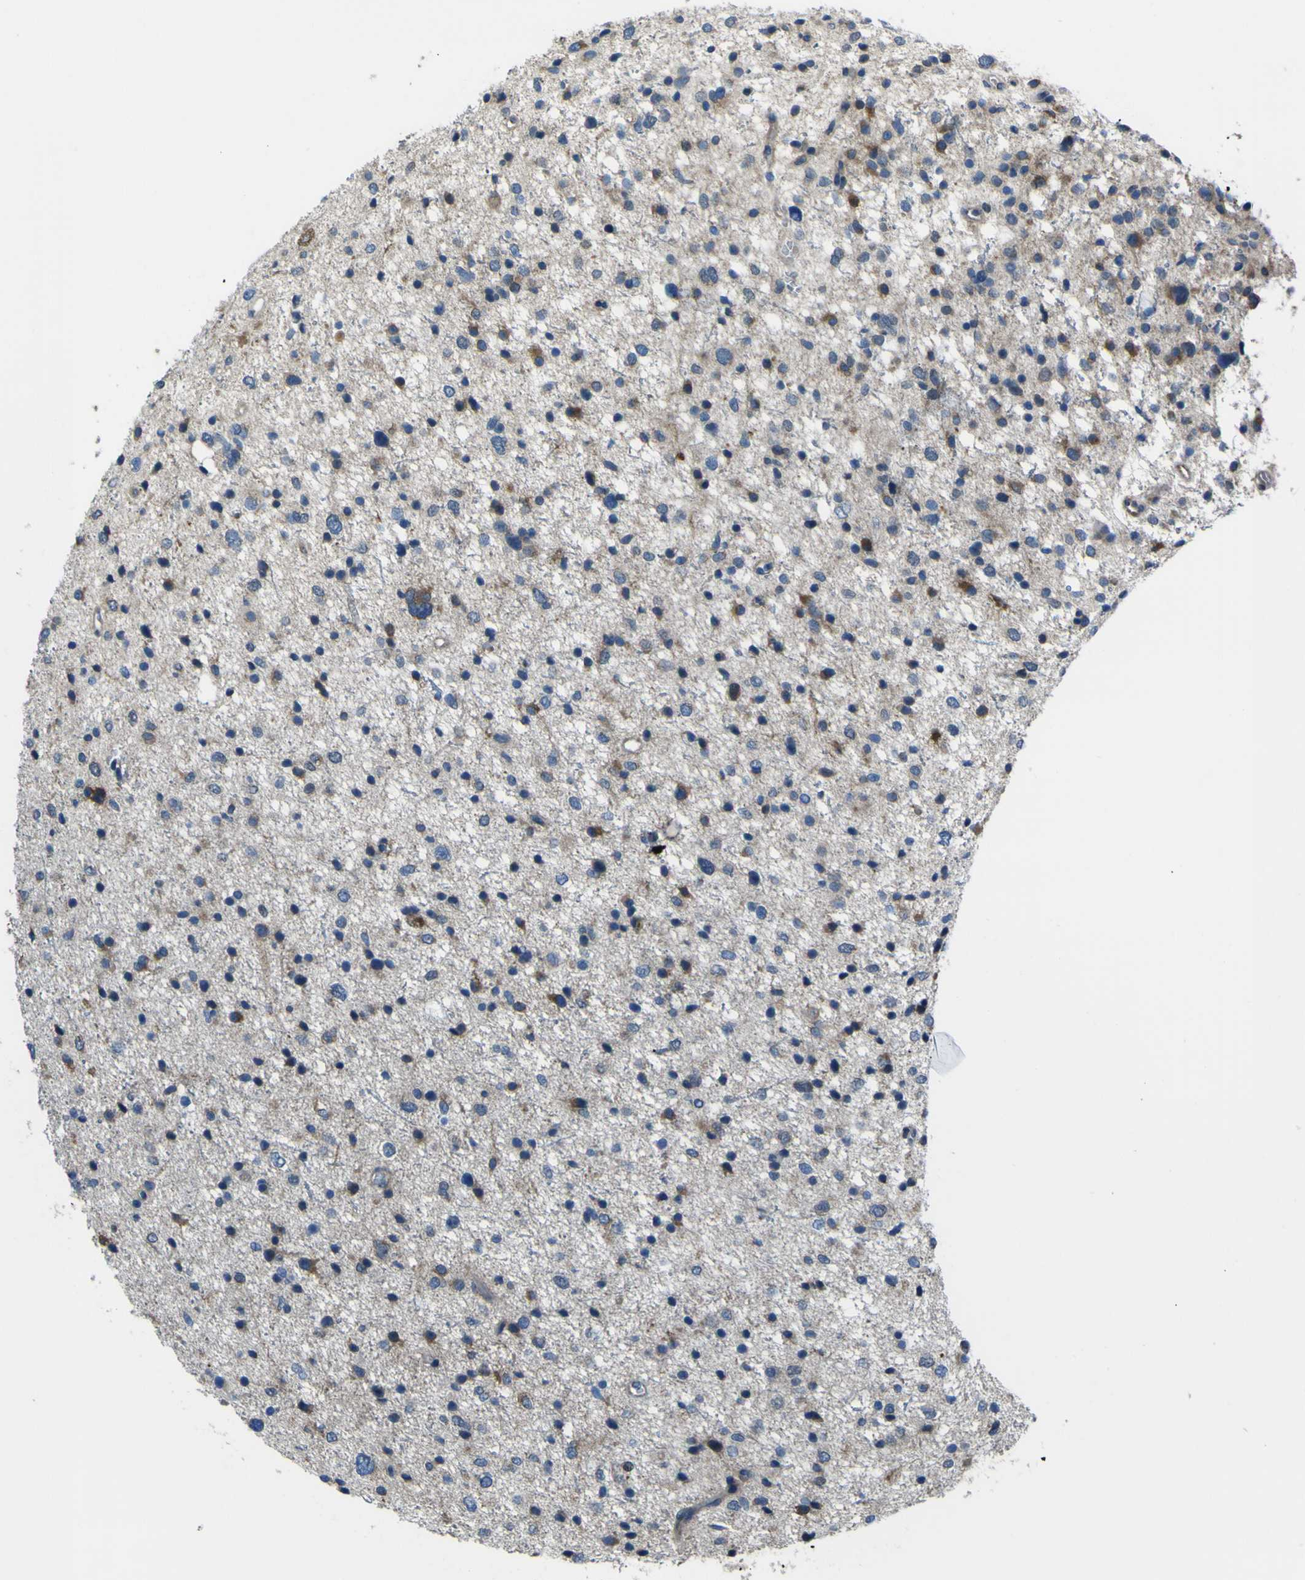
{"staining": {"intensity": "moderate", "quantity": "<25%", "location": "cytoplasmic/membranous"}, "tissue": "glioma", "cell_type": "Tumor cells", "image_type": "cancer", "snomed": [{"axis": "morphology", "description": "Glioma, malignant, Low grade"}, {"axis": "topography", "description": "Brain"}], "caption": "A histopathology image showing moderate cytoplasmic/membranous staining in approximately <25% of tumor cells in malignant low-grade glioma, as visualized by brown immunohistochemical staining.", "gene": "STIM1", "patient": {"sex": "female", "age": 37}}